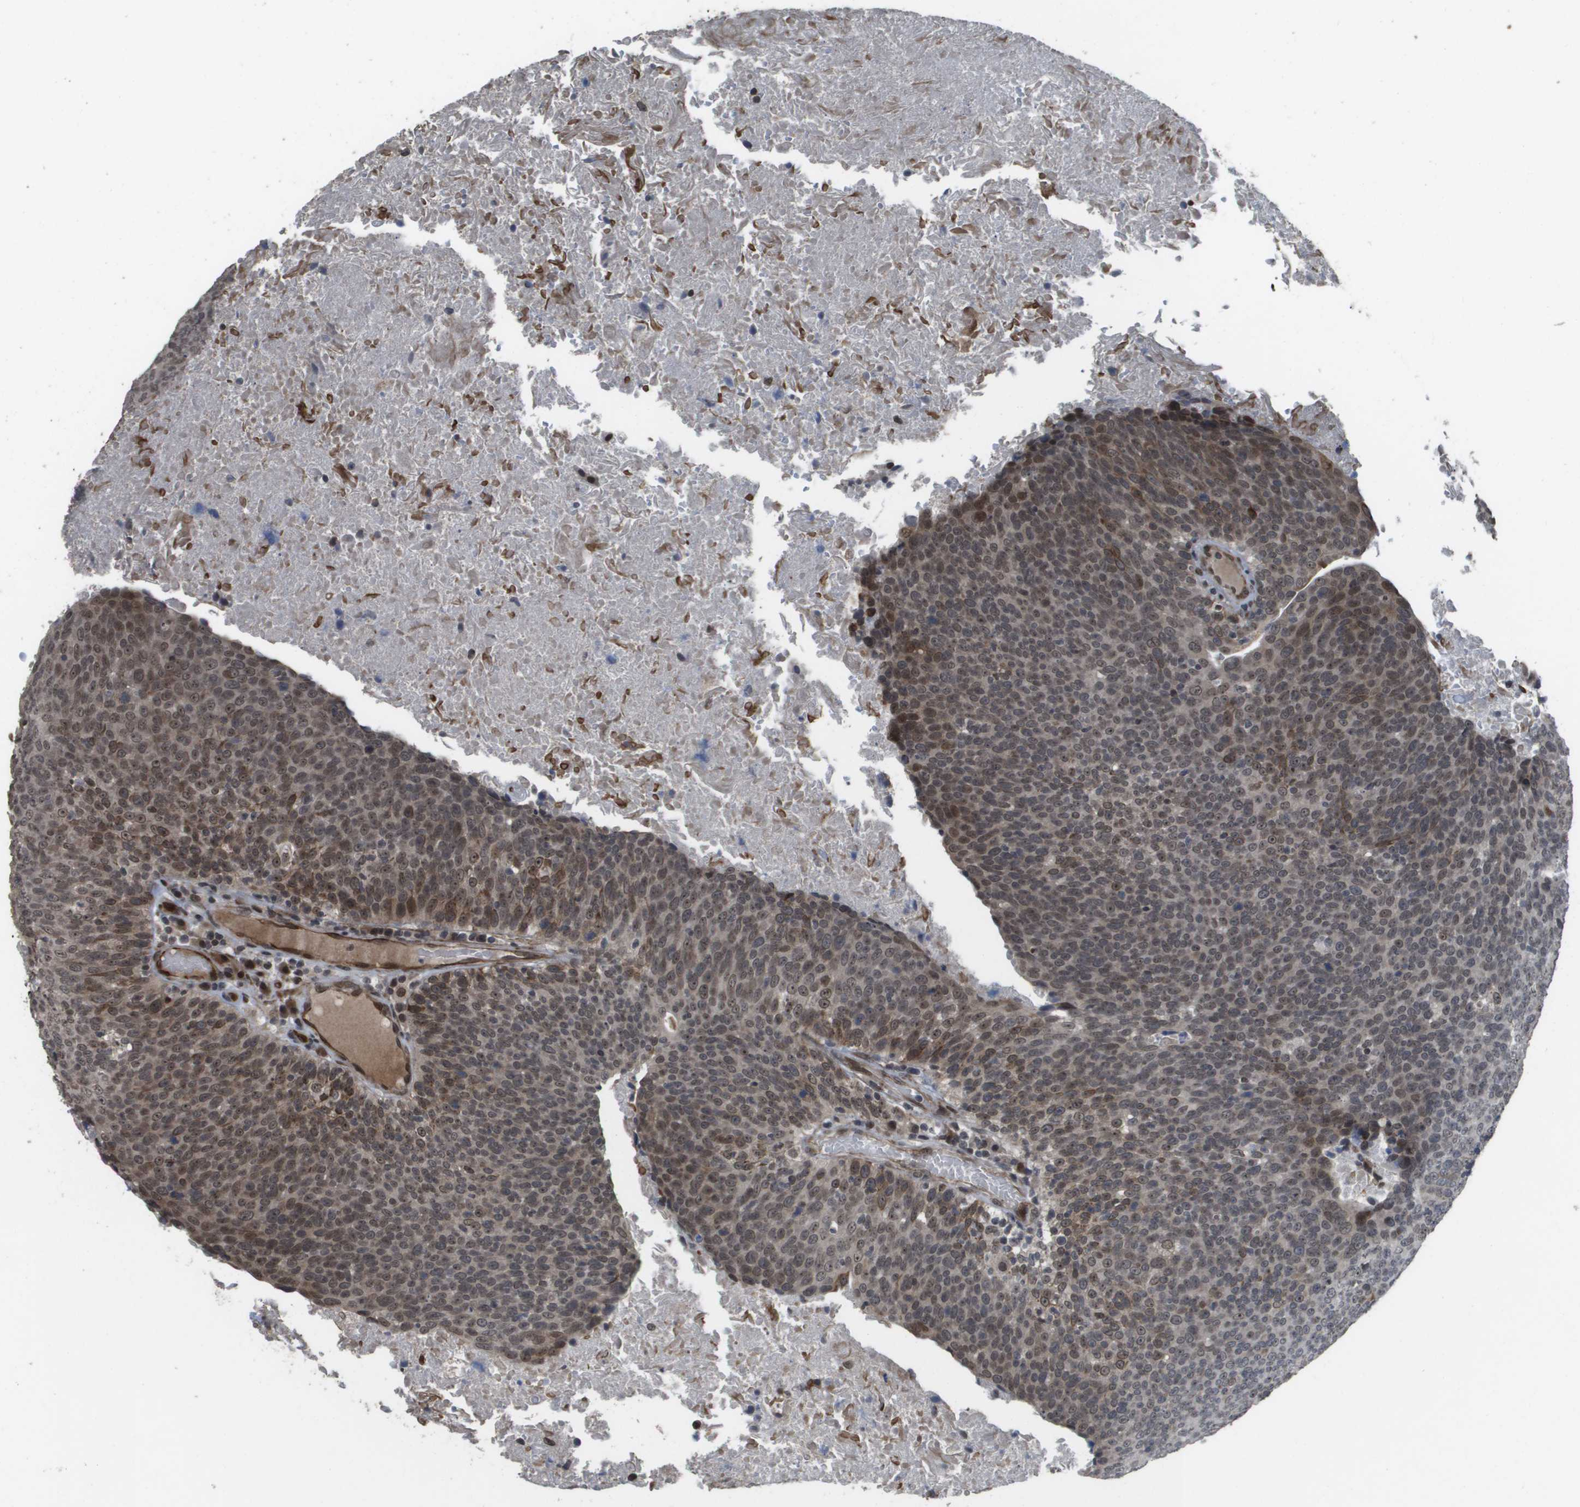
{"staining": {"intensity": "weak", "quantity": ">75%", "location": "nuclear"}, "tissue": "head and neck cancer", "cell_type": "Tumor cells", "image_type": "cancer", "snomed": [{"axis": "morphology", "description": "Squamous cell carcinoma, NOS"}, {"axis": "morphology", "description": "Squamous cell carcinoma, metastatic, NOS"}, {"axis": "topography", "description": "Lymph node"}, {"axis": "topography", "description": "Head-Neck"}], "caption": "This photomicrograph shows immunohistochemistry staining of human head and neck cancer, with low weak nuclear expression in about >75% of tumor cells.", "gene": "KAT5", "patient": {"sex": "male", "age": 62}}